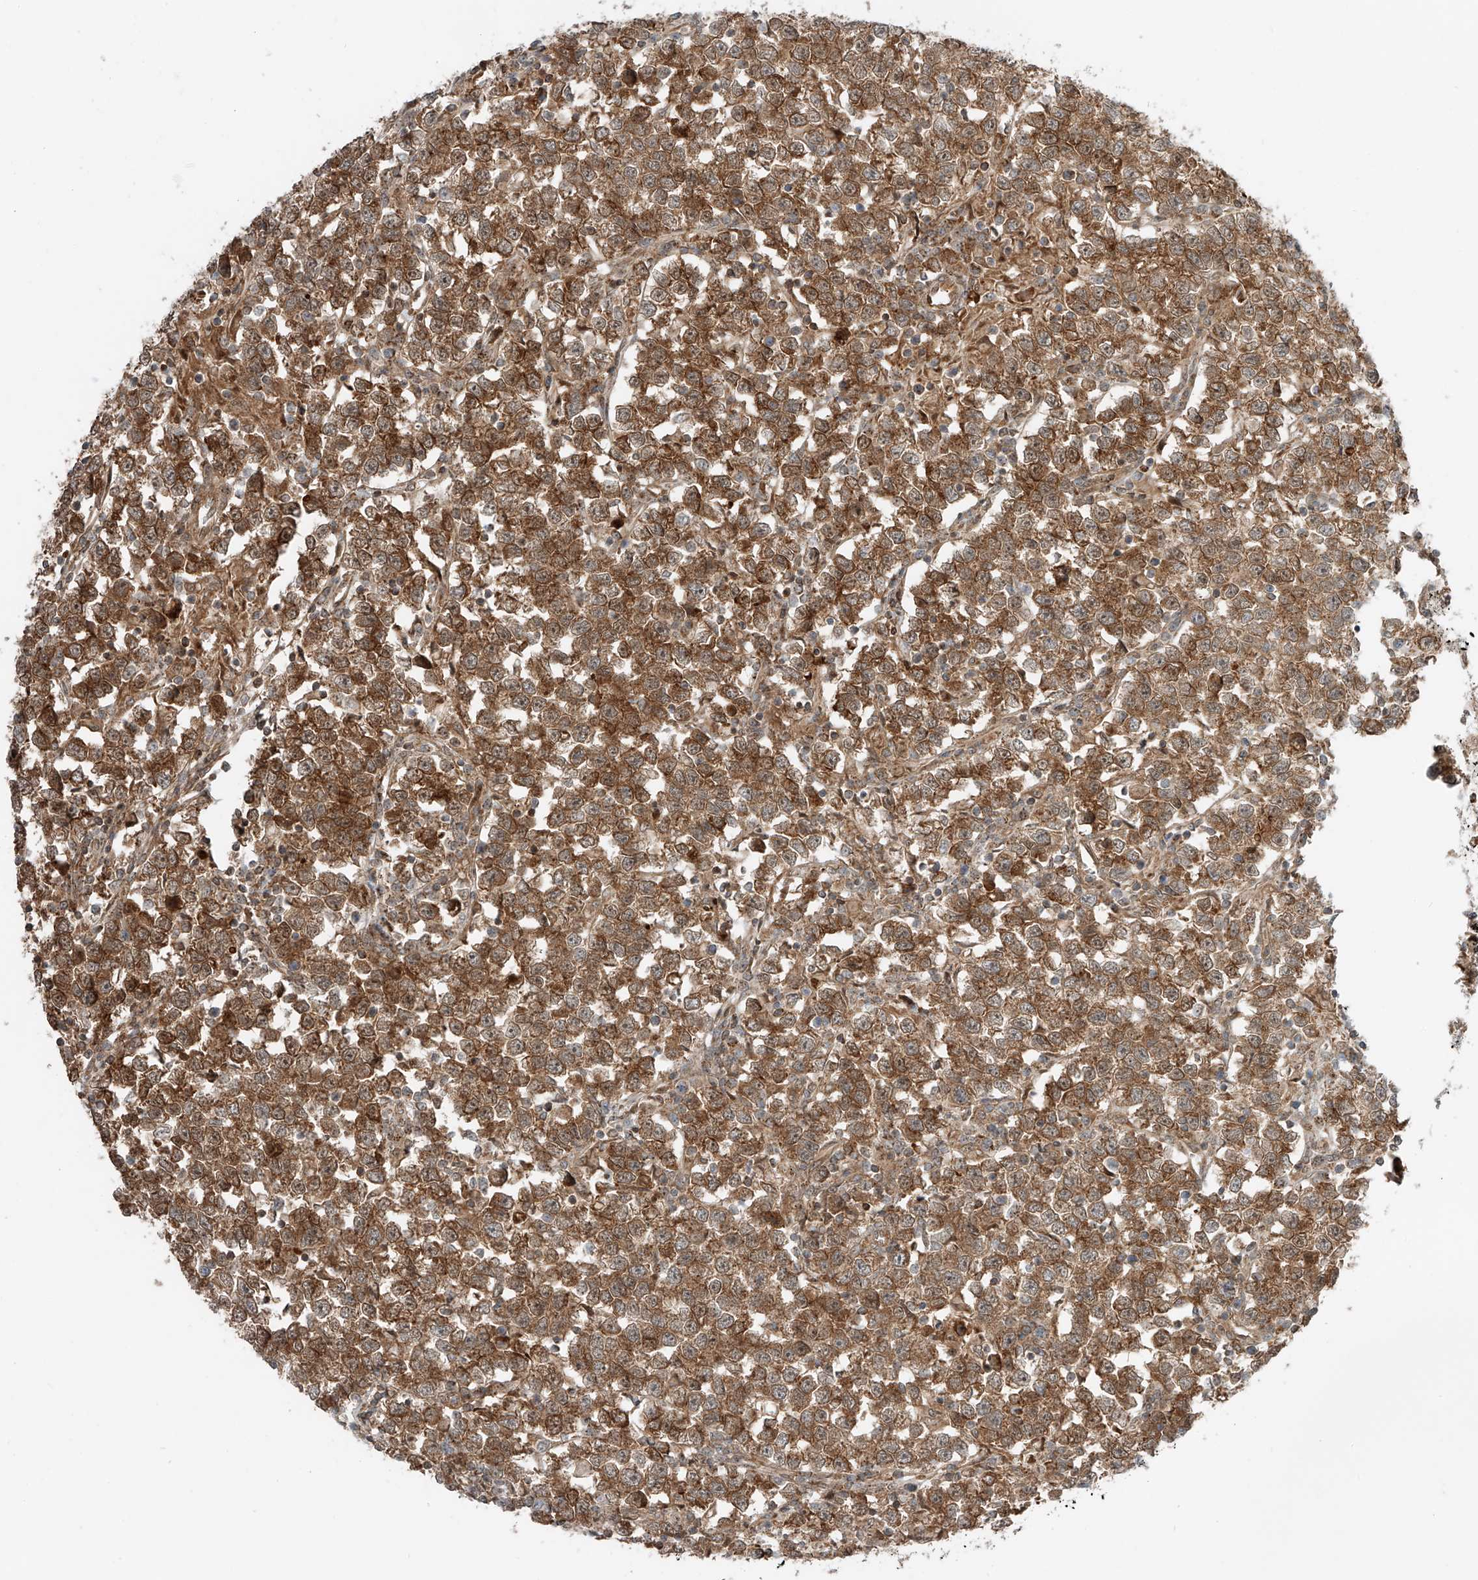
{"staining": {"intensity": "strong", "quantity": ">75%", "location": "cytoplasmic/membranous"}, "tissue": "testis cancer", "cell_type": "Tumor cells", "image_type": "cancer", "snomed": [{"axis": "morphology", "description": "Normal tissue, NOS"}, {"axis": "morphology", "description": "Seminoma, NOS"}, {"axis": "topography", "description": "Testis"}], "caption": "Protein expression analysis of human testis cancer (seminoma) reveals strong cytoplasmic/membranous staining in about >75% of tumor cells.", "gene": "USP48", "patient": {"sex": "male", "age": 43}}